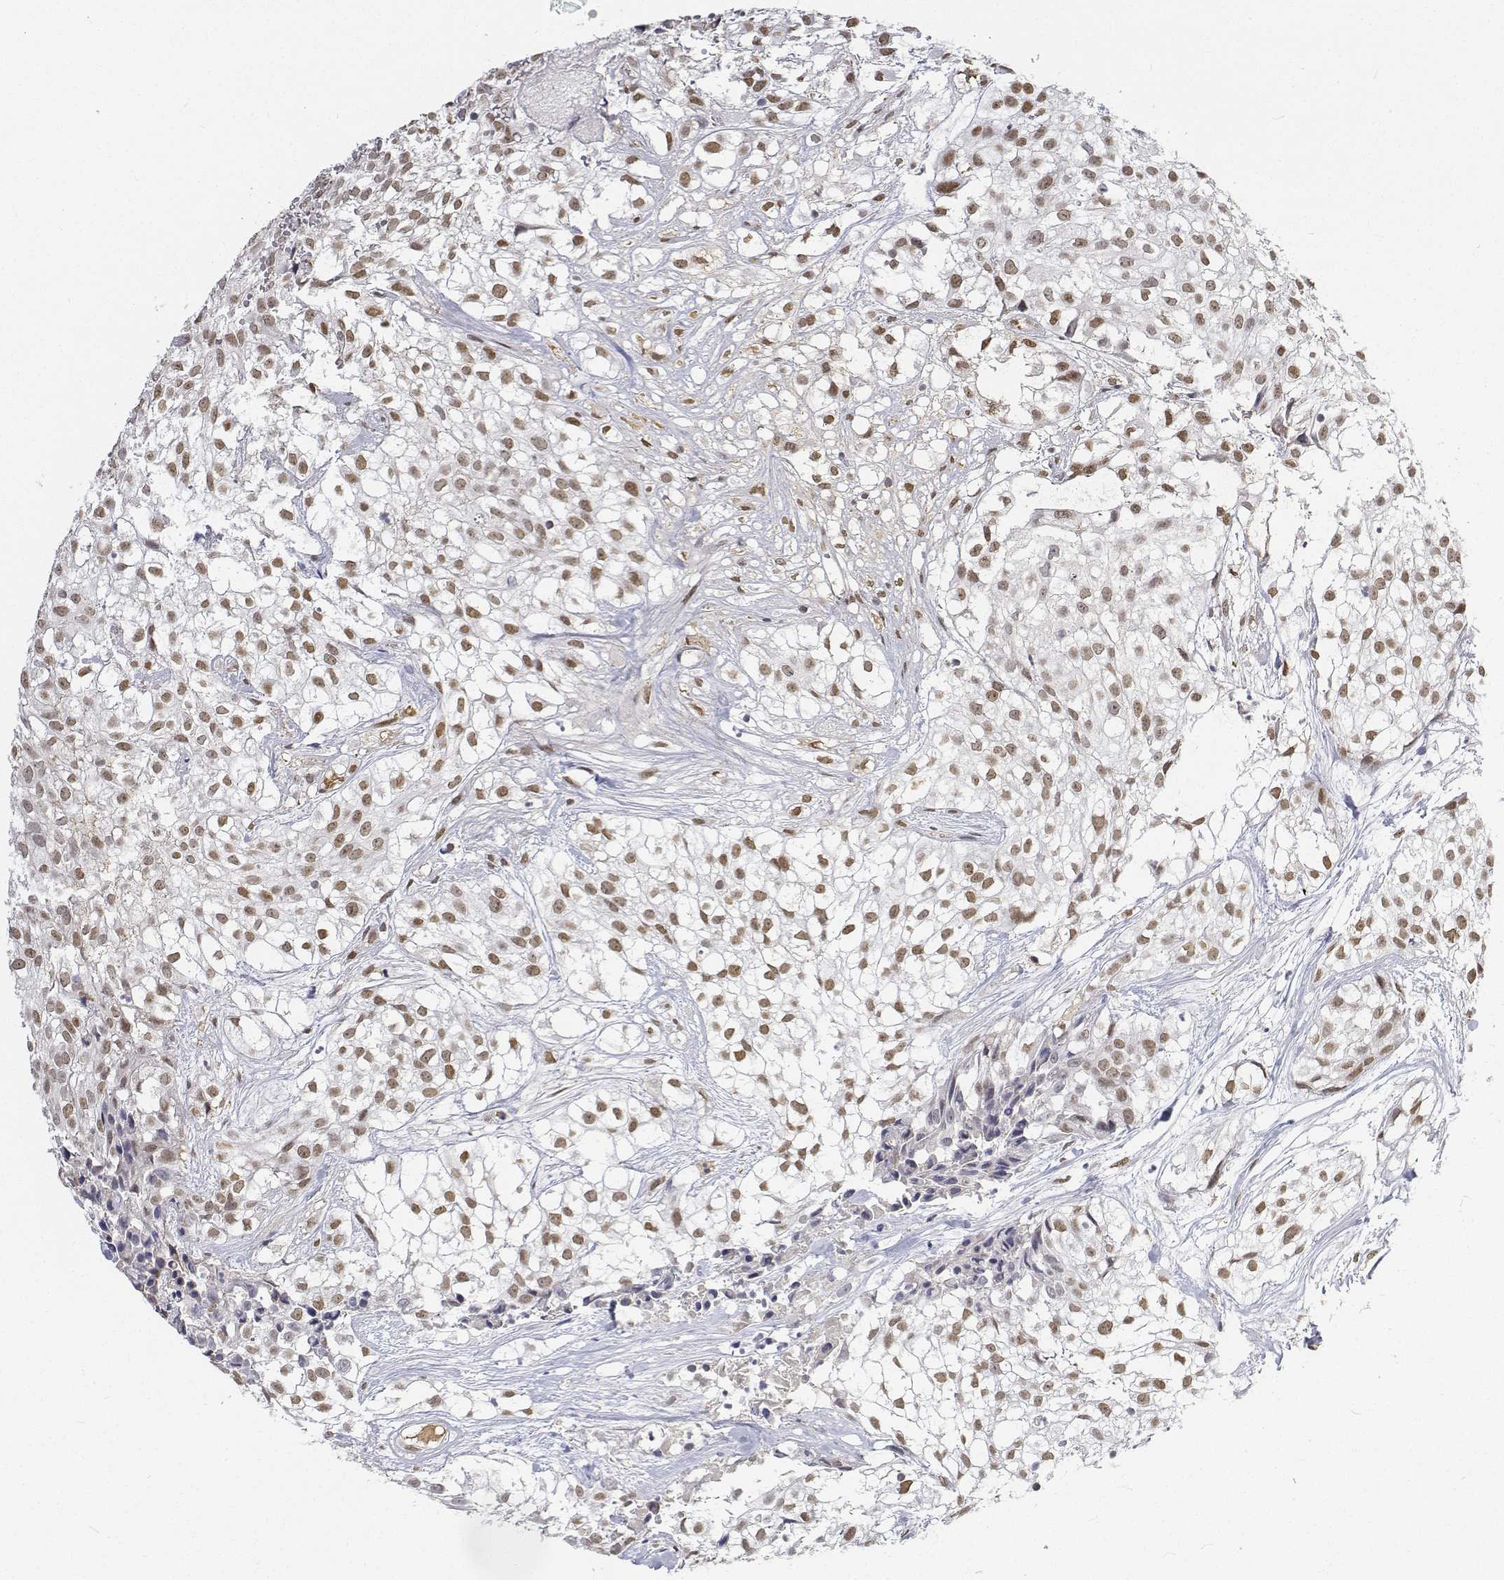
{"staining": {"intensity": "moderate", "quantity": ">75%", "location": "nuclear"}, "tissue": "urothelial cancer", "cell_type": "Tumor cells", "image_type": "cancer", "snomed": [{"axis": "morphology", "description": "Urothelial carcinoma, High grade"}, {"axis": "topography", "description": "Urinary bladder"}], "caption": "This is an image of immunohistochemistry staining of urothelial cancer, which shows moderate staining in the nuclear of tumor cells.", "gene": "ATRX", "patient": {"sex": "male", "age": 56}}